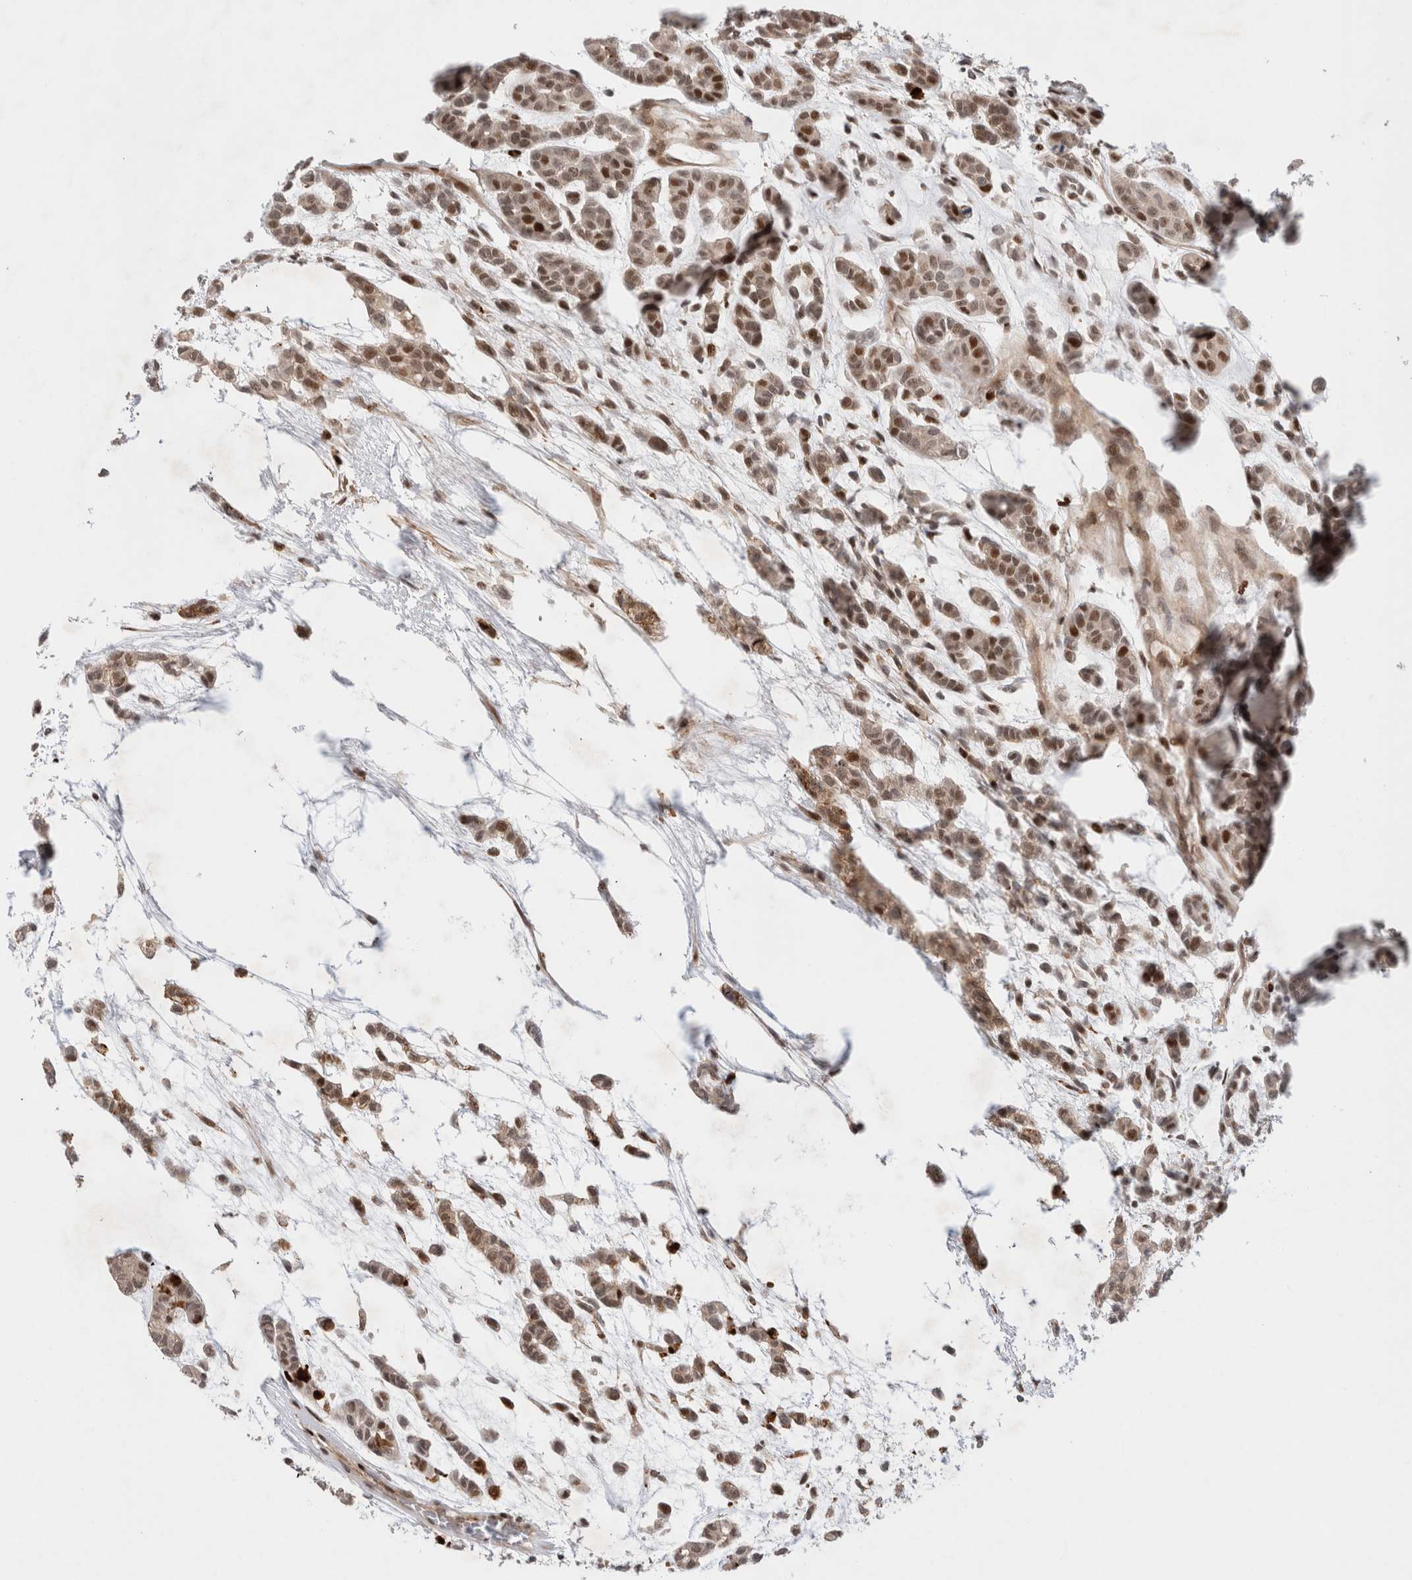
{"staining": {"intensity": "moderate", "quantity": ">75%", "location": "nuclear"}, "tissue": "head and neck cancer", "cell_type": "Tumor cells", "image_type": "cancer", "snomed": [{"axis": "morphology", "description": "Adenocarcinoma, NOS"}, {"axis": "morphology", "description": "Adenoma, NOS"}, {"axis": "topography", "description": "Head-Neck"}], "caption": "Moderate nuclear positivity for a protein is identified in approximately >75% of tumor cells of adenocarcinoma (head and neck) using immunohistochemistry (IHC).", "gene": "TCF4", "patient": {"sex": "female", "age": 55}}